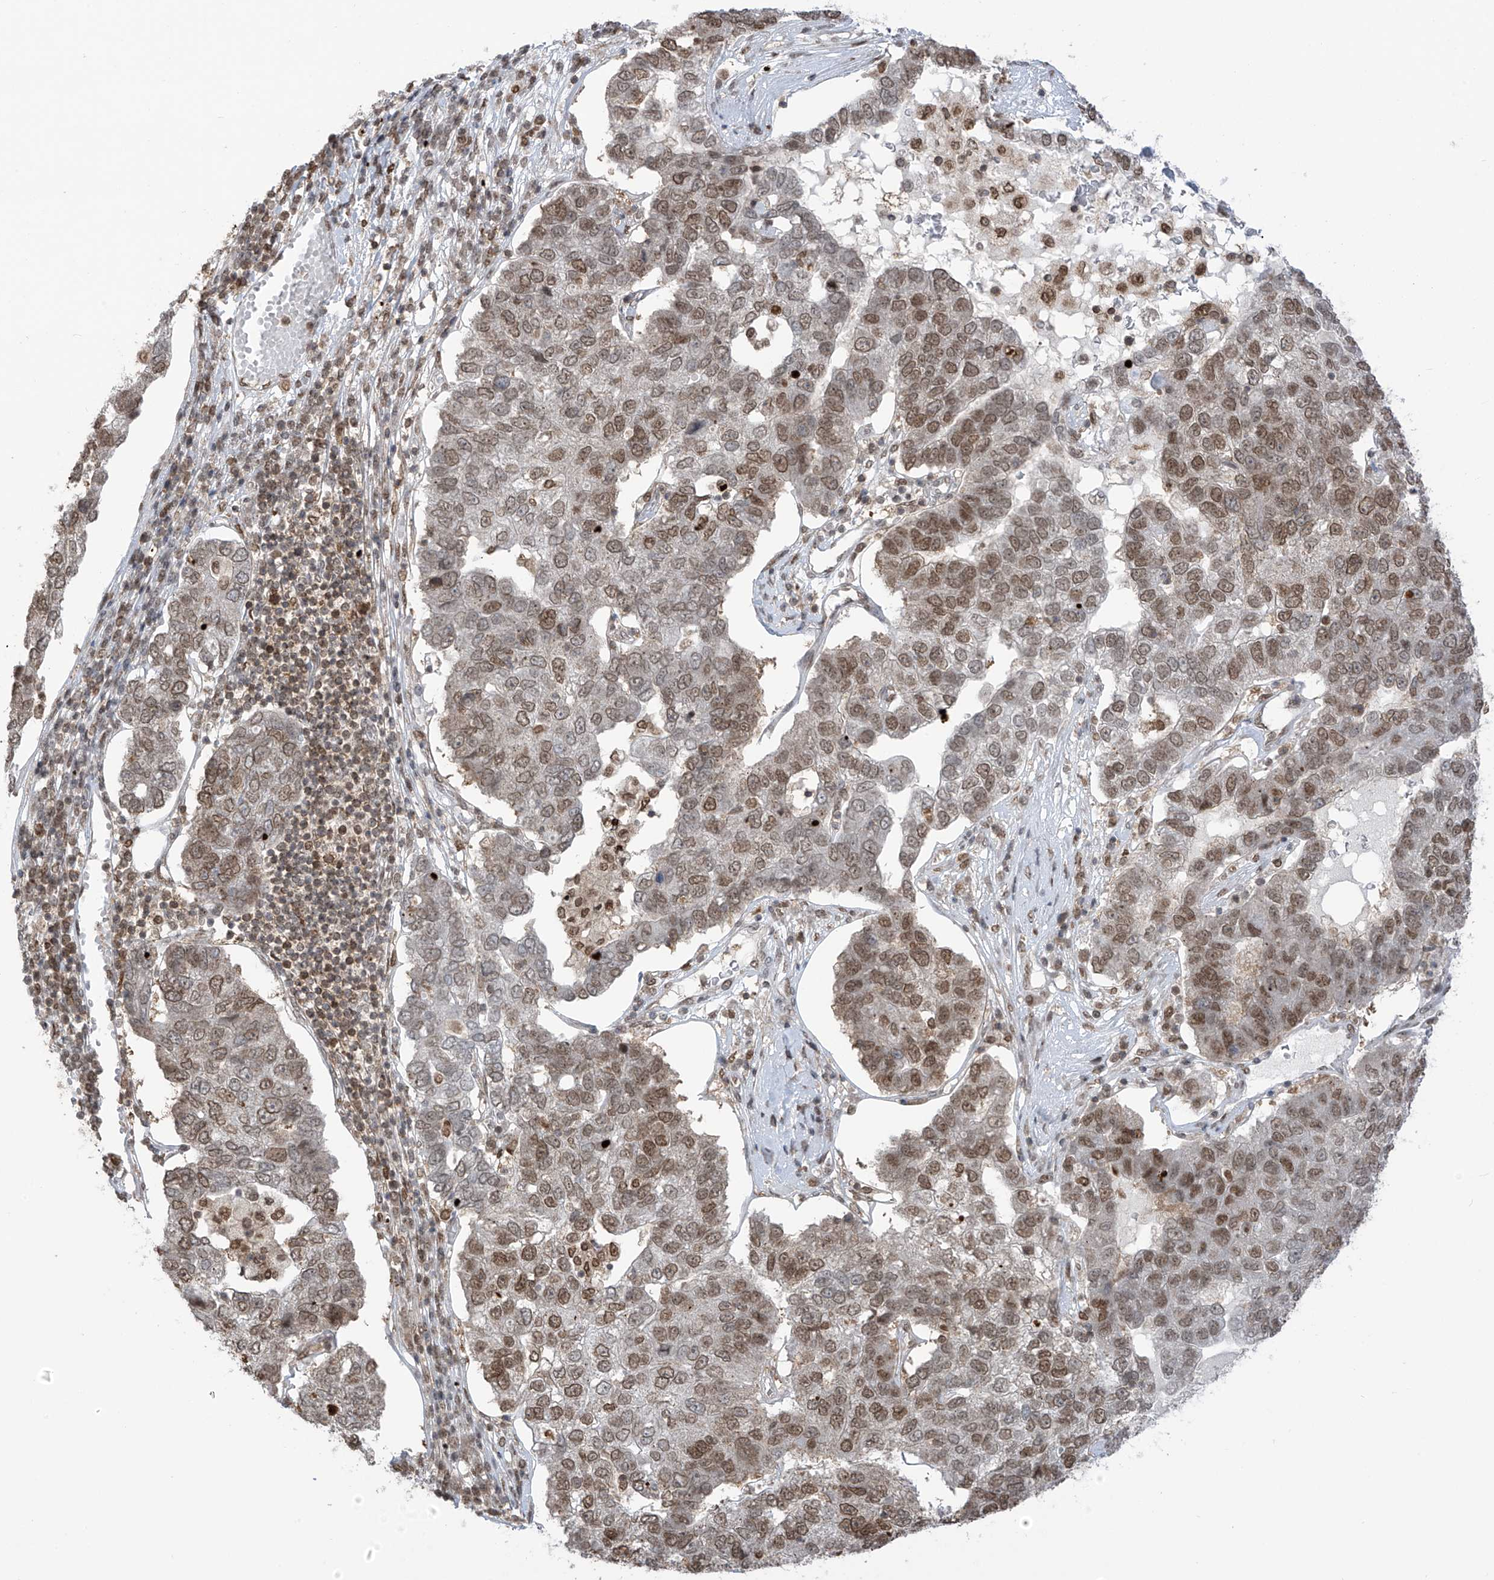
{"staining": {"intensity": "moderate", "quantity": "25%-75%", "location": "nuclear"}, "tissue": "pancreatic cancer", "cell_type": "Tumor cells", "image_type": "cancer", "snomed": [{"axis": "morphology", "description": "Adenocarcinoma, NOS"}, {"axis": "topography", "description": "Pancreas"}], "caption": "Immunohistochemical staining of human pancreatic cancer (adenocarcinoma) demonstrates moderate nuclear protein staining in about 25%-75% of tumor cells.", "gene": "KPNB1", "patient": {"sex": "female", "age": 61}}